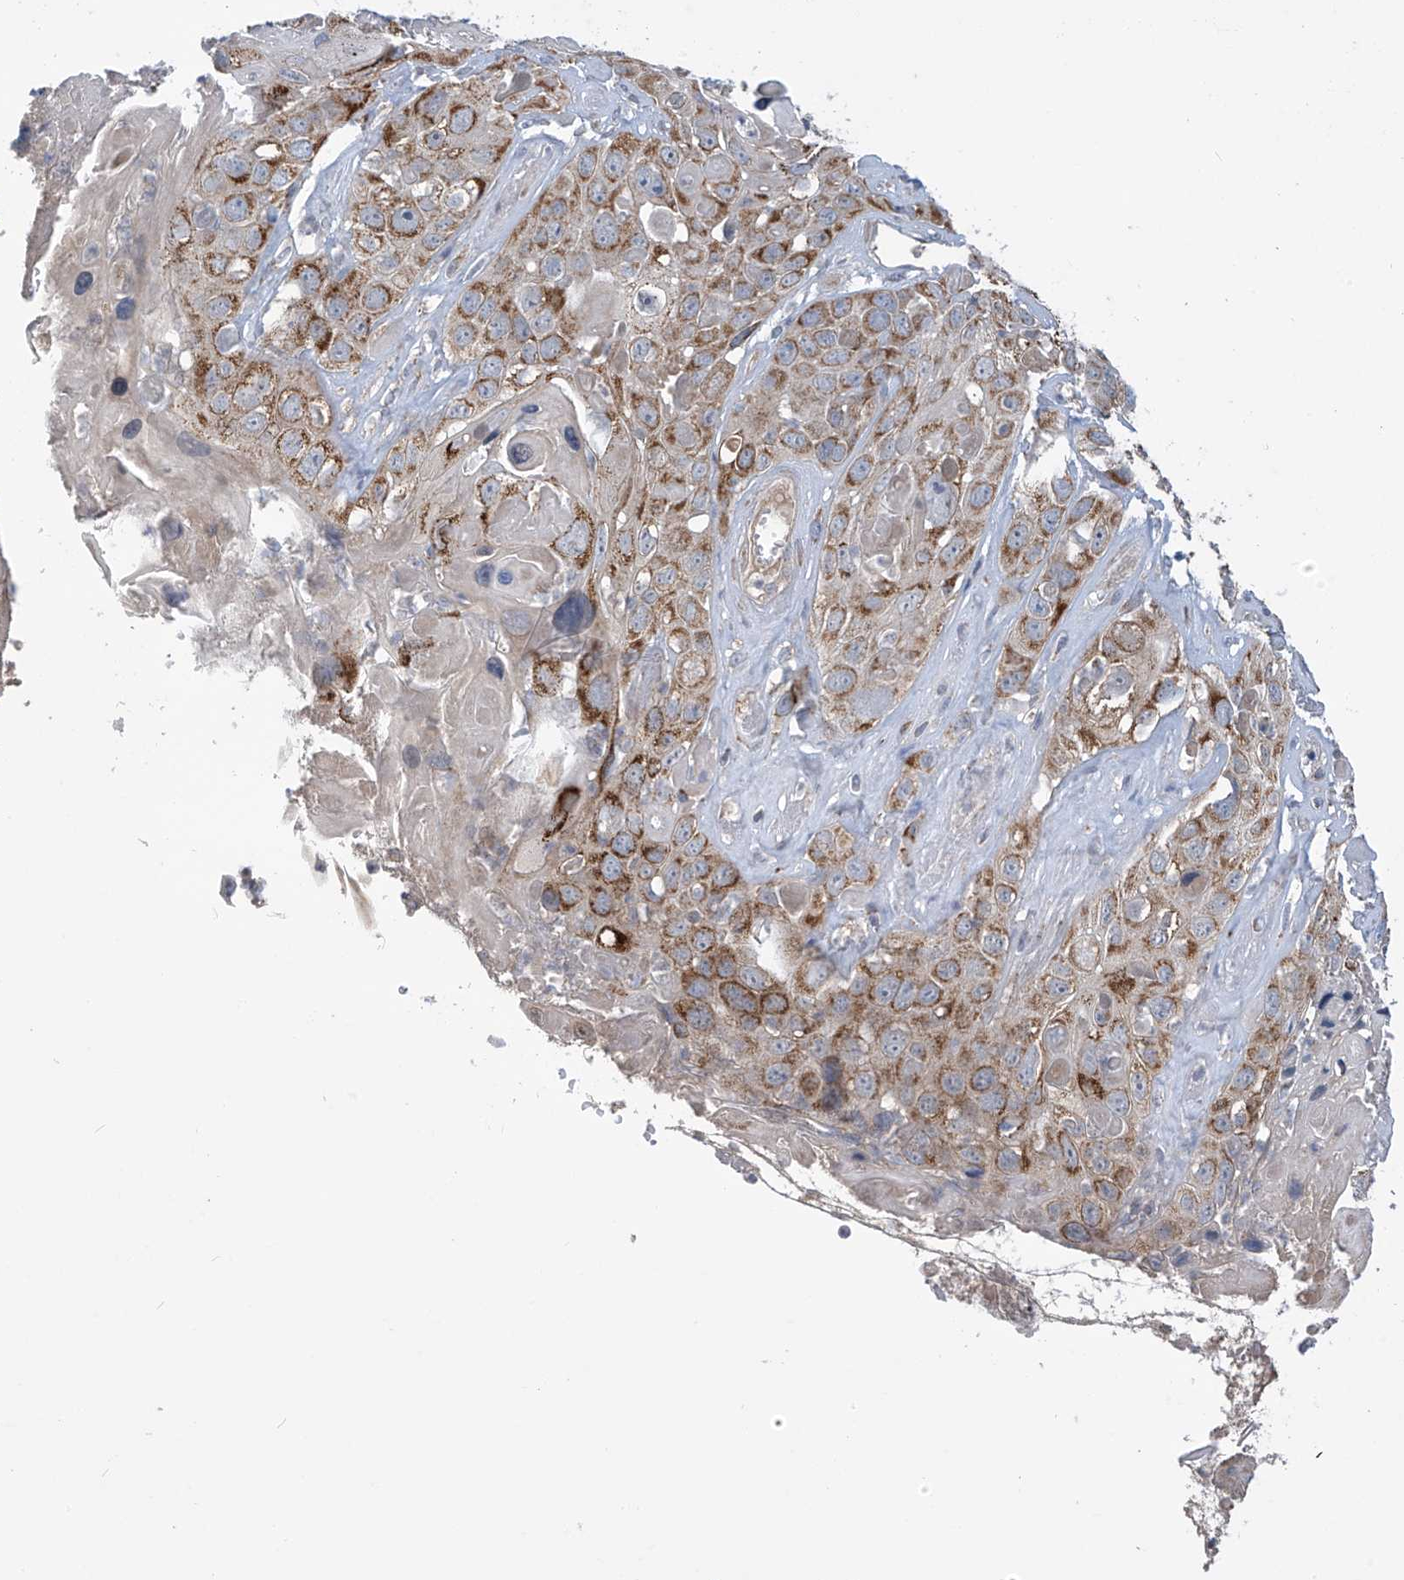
{"staining": {"intensity": "moderate", "quantity": ">75%", "location": "cytoplasmic/membranous"}, "tissue": "skin cancer", "cell_type": "Tumor cells", "image_type": "cancer", "snomed": [{"axis": "morphology", "description": "Squamous cell carcinoma, NOS"}, {"axis": "topography", "description": "Skin"}], "caption": "Protein staining by immunohistochemistry (IHC) reveals moderate cytoplasmic/membranous expression in approximately >75% of tumor cells in skin squamous cell carcinoma.", "gene": "SCGB1D2", "patient": {"sex": "male", "age": 55}}